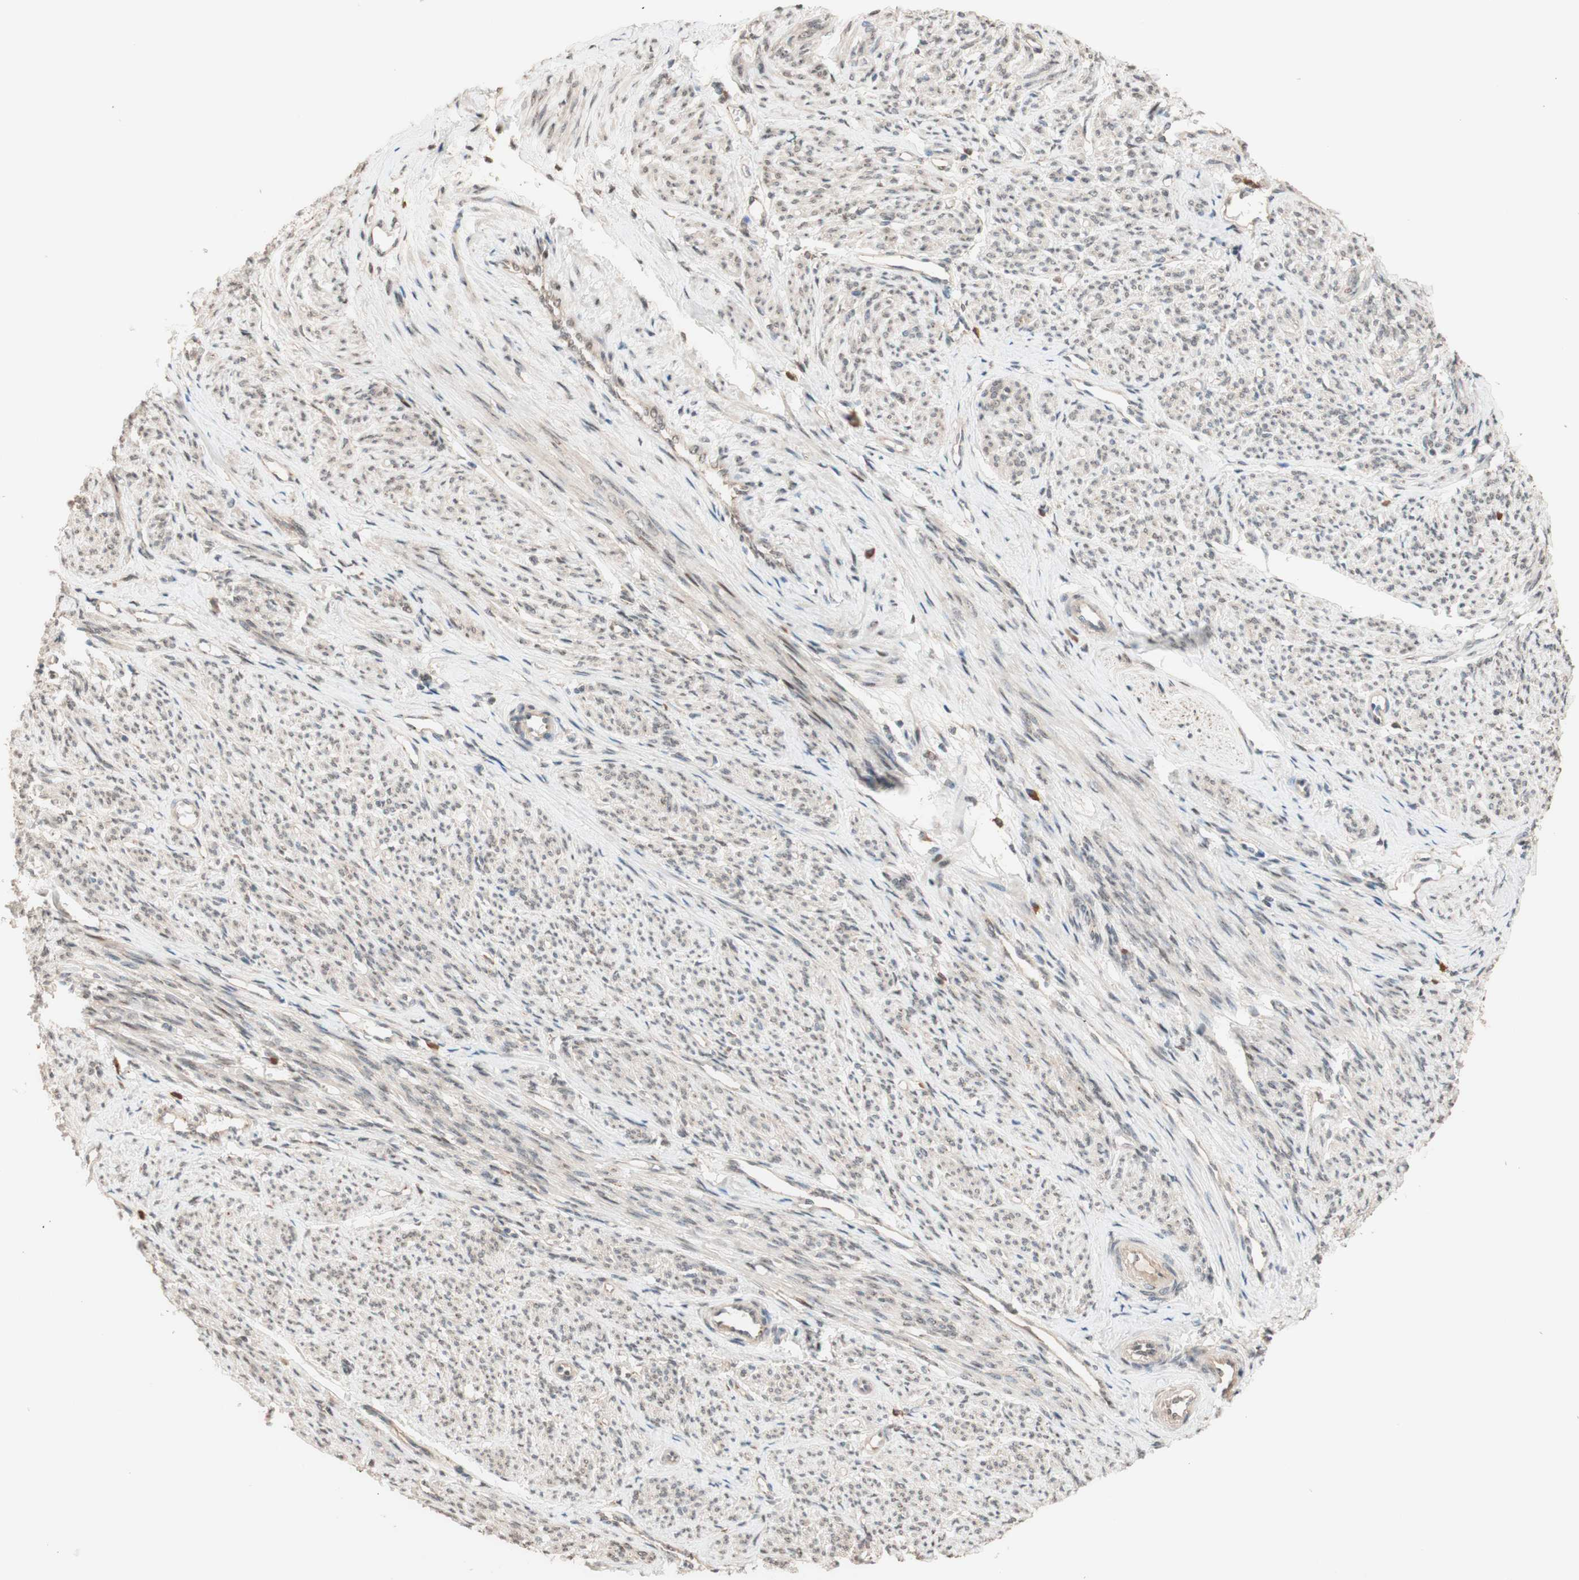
{"staining": {"intensity": "weak", "quantity": "25%-75%", "location": "cytoplasmic/membranous"}, "tissue": "smooth muscle", "cell_type": "Smooth muscle cells", "image_type": "normal", "snomed": [{"axis": "morphology", "description": "Normal tissue, NOS"}, {"axis": "topography", "description": "Smooth muscle"}], "caption": "The image reveals a brown stain indicating the presence of a protein in the cytoplasmic/membranous of smooth muscle cells in smooth muscle. (DAB (3,3'-diaminobenzidine) = brown stain, brightfield microscopy at high magnification).", "gene": "CCNC", "patient": {"sex": "female", "age": 65}}